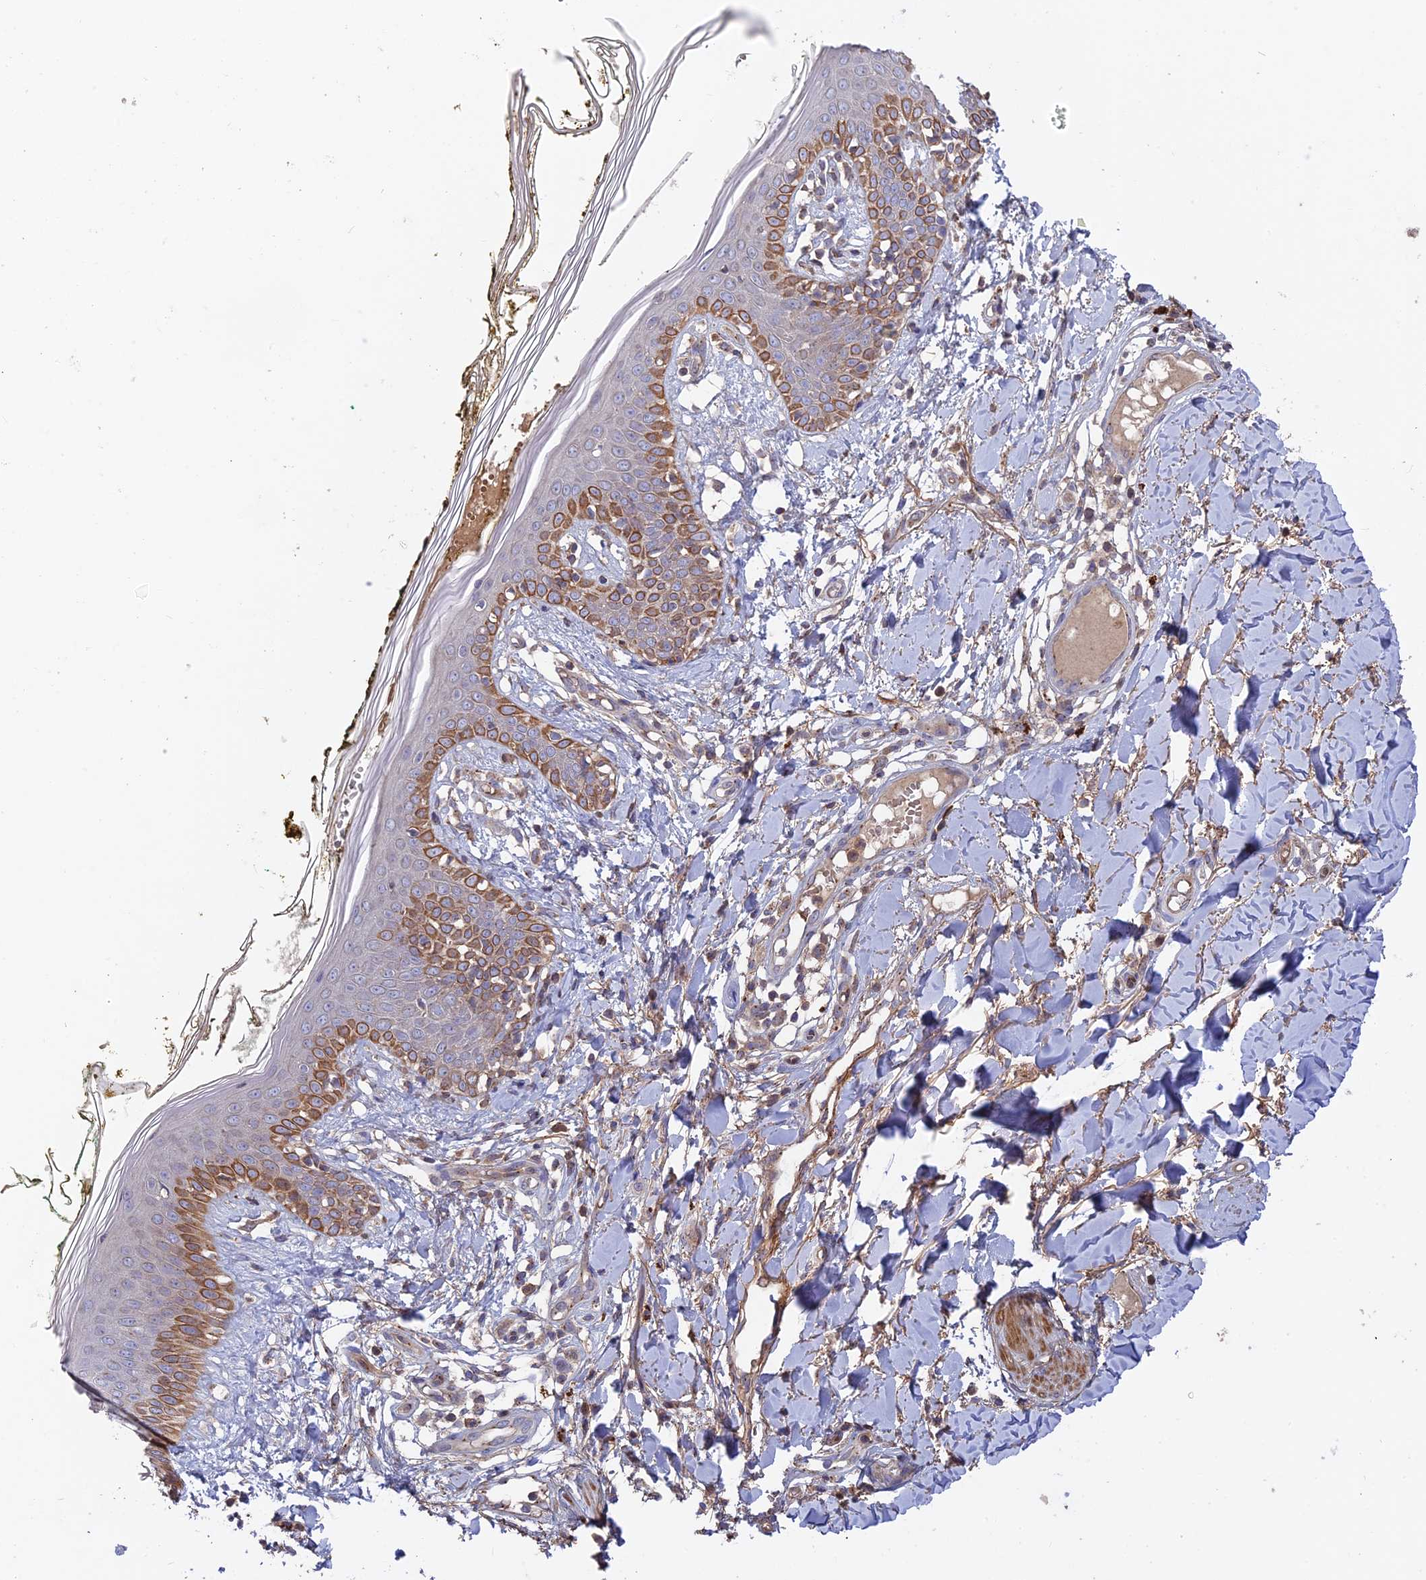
{"staining": {"intensity": "negative", "quantity": "none", "location": "none"}, "tissue": "skin", "cell_type": "Fibroblasts", "image_type": "normal", "snomed": [{"axis": "morphology", "description": "Normal tissue, NOS"}, {"axis": "topography", "description": "Skin"}], "caption": "Immunohistochemistry (IHC) micrograph of benign skin: skin stained with DAB (3,3'-diaminobenzidine) shows no significant protein positivity in fibroblasts.", "gene": "RPIA", "patient": {"sex": "female", "age": 34}}